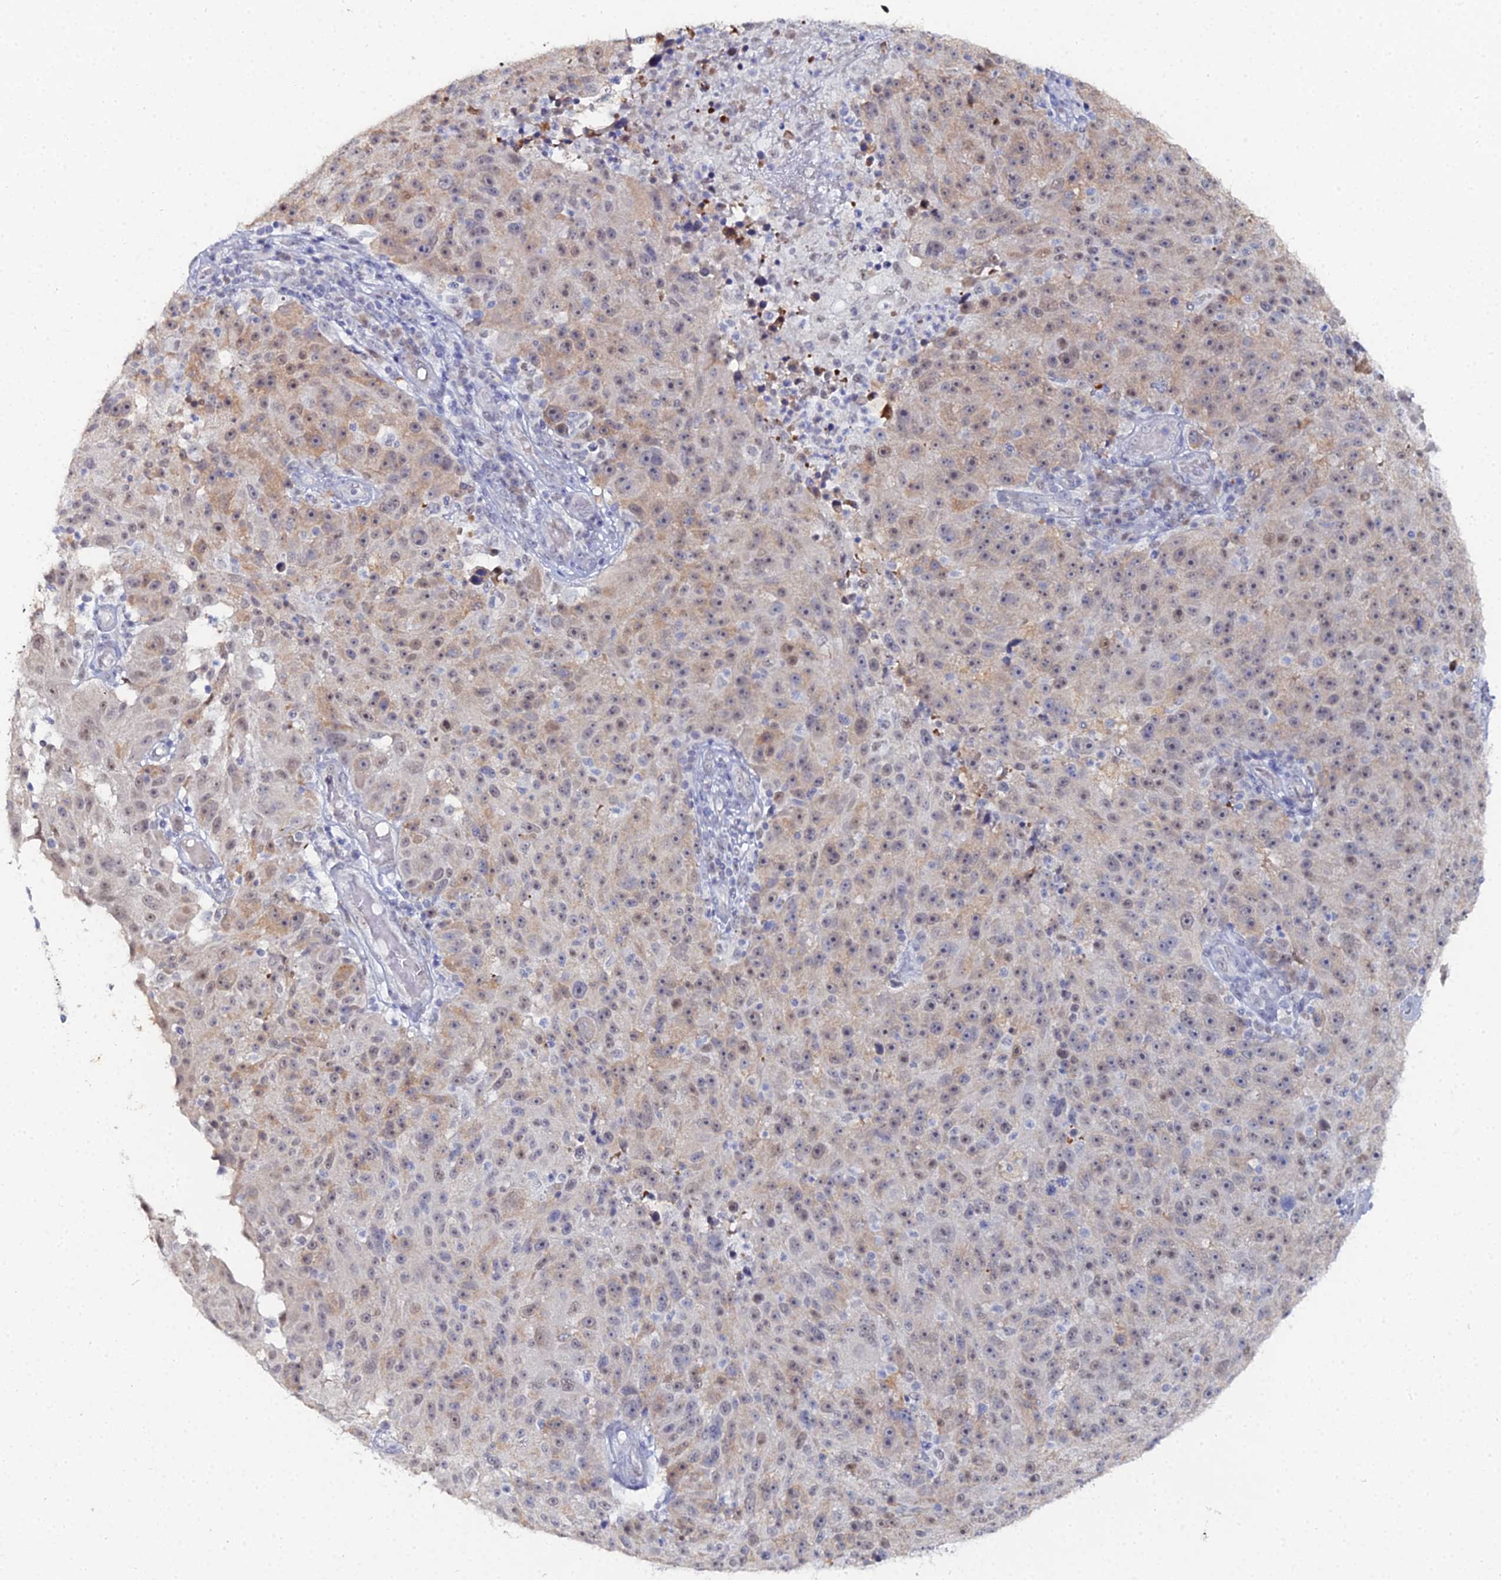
{"staining": {"intensity": "weak", "quantity": "25%-75%", "location": "cytoplasmic/membranous"}, "tissue": "melanoma", "cell_type": "Tumor cells", "image_type": "cancer", "snomed": [{"axis": "morphology", "description": "Malignant melanoma, NOS"}, {"axis": "topography", "description": "Skin"}], "caption": "A histopathology image showing weak cytoplasmic/membranous positivity in approximately 25%-75% of tumor cells in melanoma, as visualized by brown immunohistochemical staining.", "gene": "THAP4", "patient": {"sex": "male", "age": 53}}